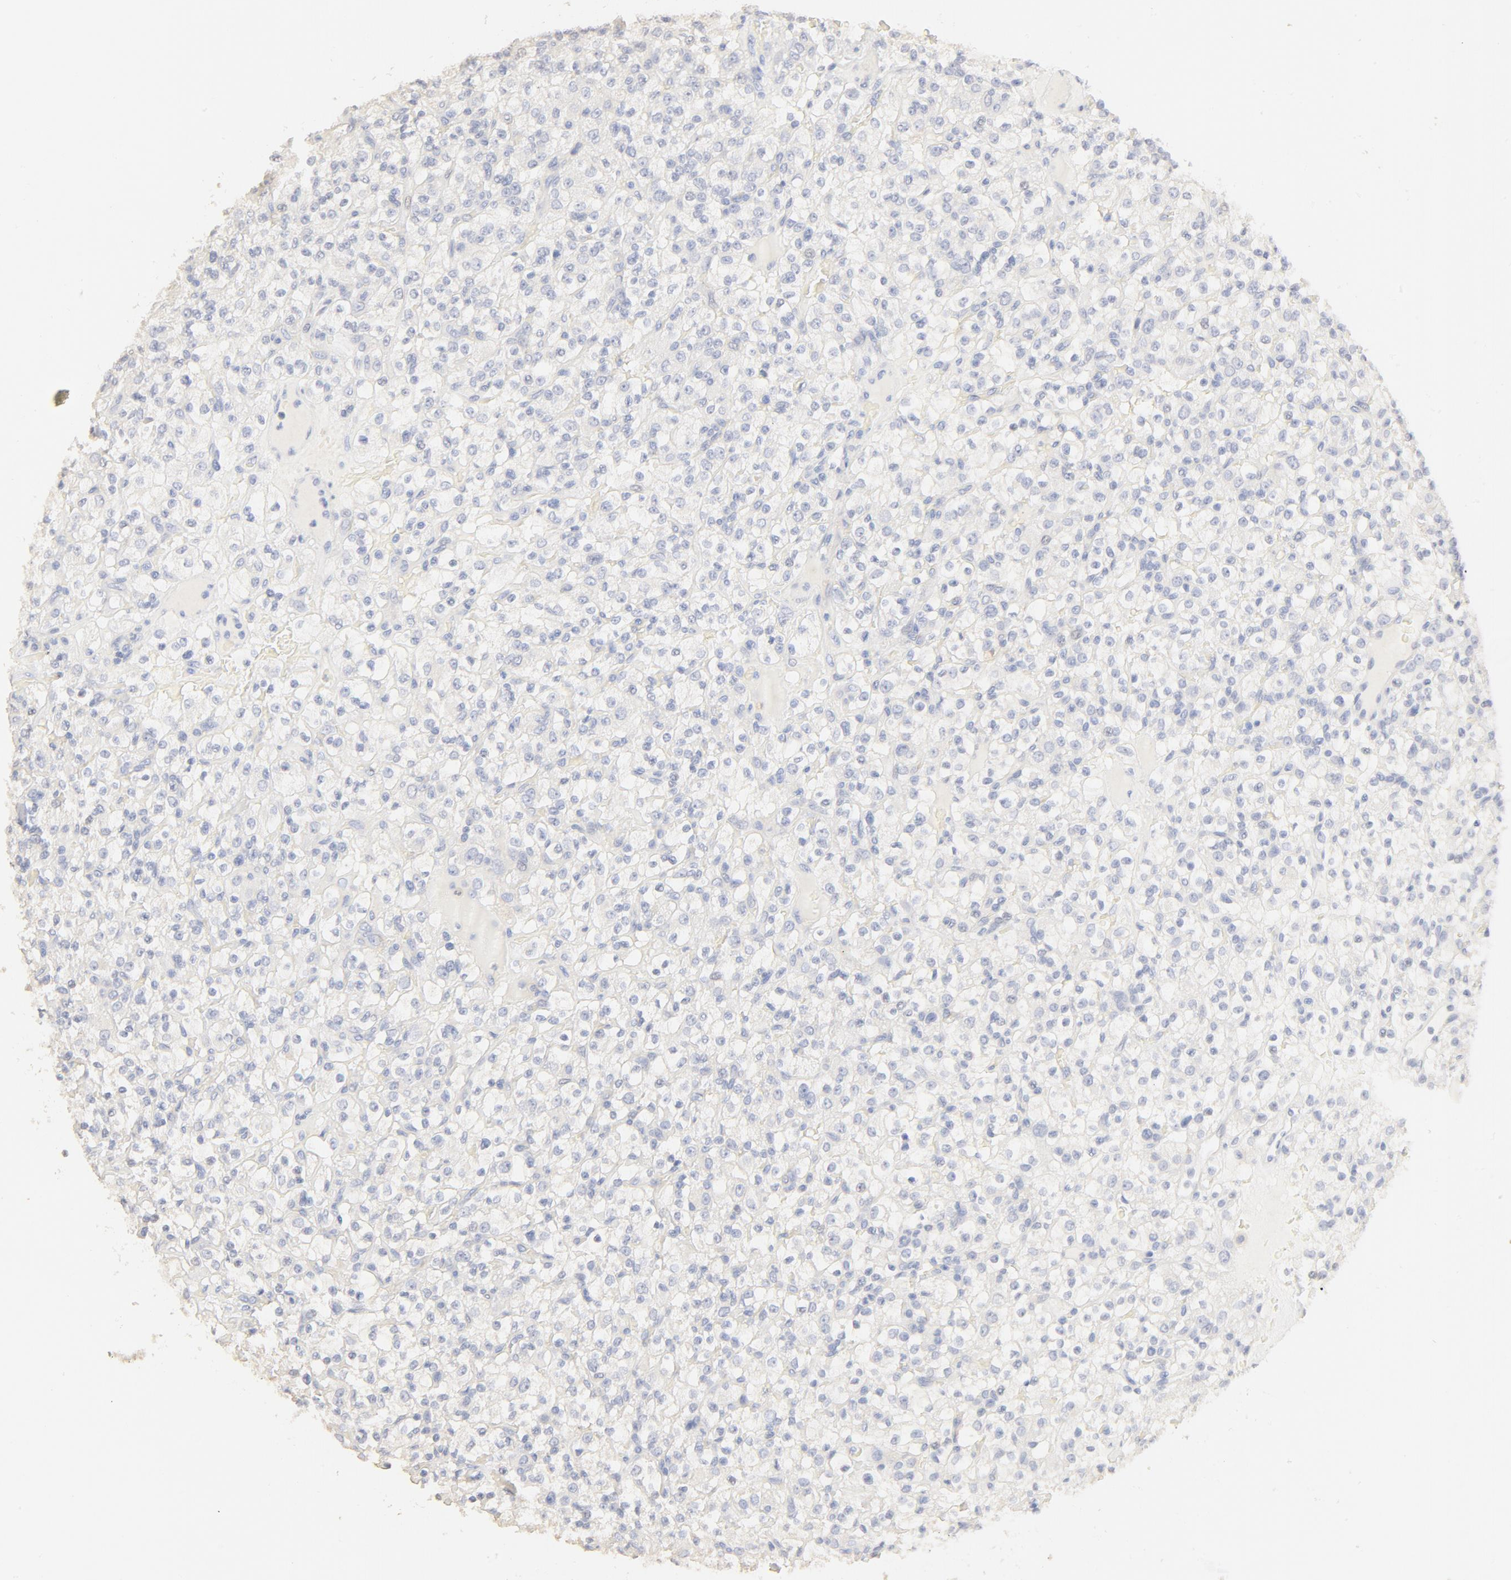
{"staining": {"intensity": "negative", "quantity": "none", "location": "none"}, "tissue": "renal cancer", "cell_type": "Tumor cells", "image_type": "cancer", "snomed": [{"axis": "morphology", "description": "Normal tissue, NOS"}, {"axis": "morphology", "description": "Adenocarcinoma, NOS"}, {"axis": "topography", "description": "Kidney"}], "caption": "This photomicrograph is of renal cancer (adenocarcinoma) stained with IHC to label a protein in brown with the nuclei are counter-stained blue. There is no expression in tumor cells.", "gene": "FCGBP", "patient": {"sex": "female", "age": 72}}